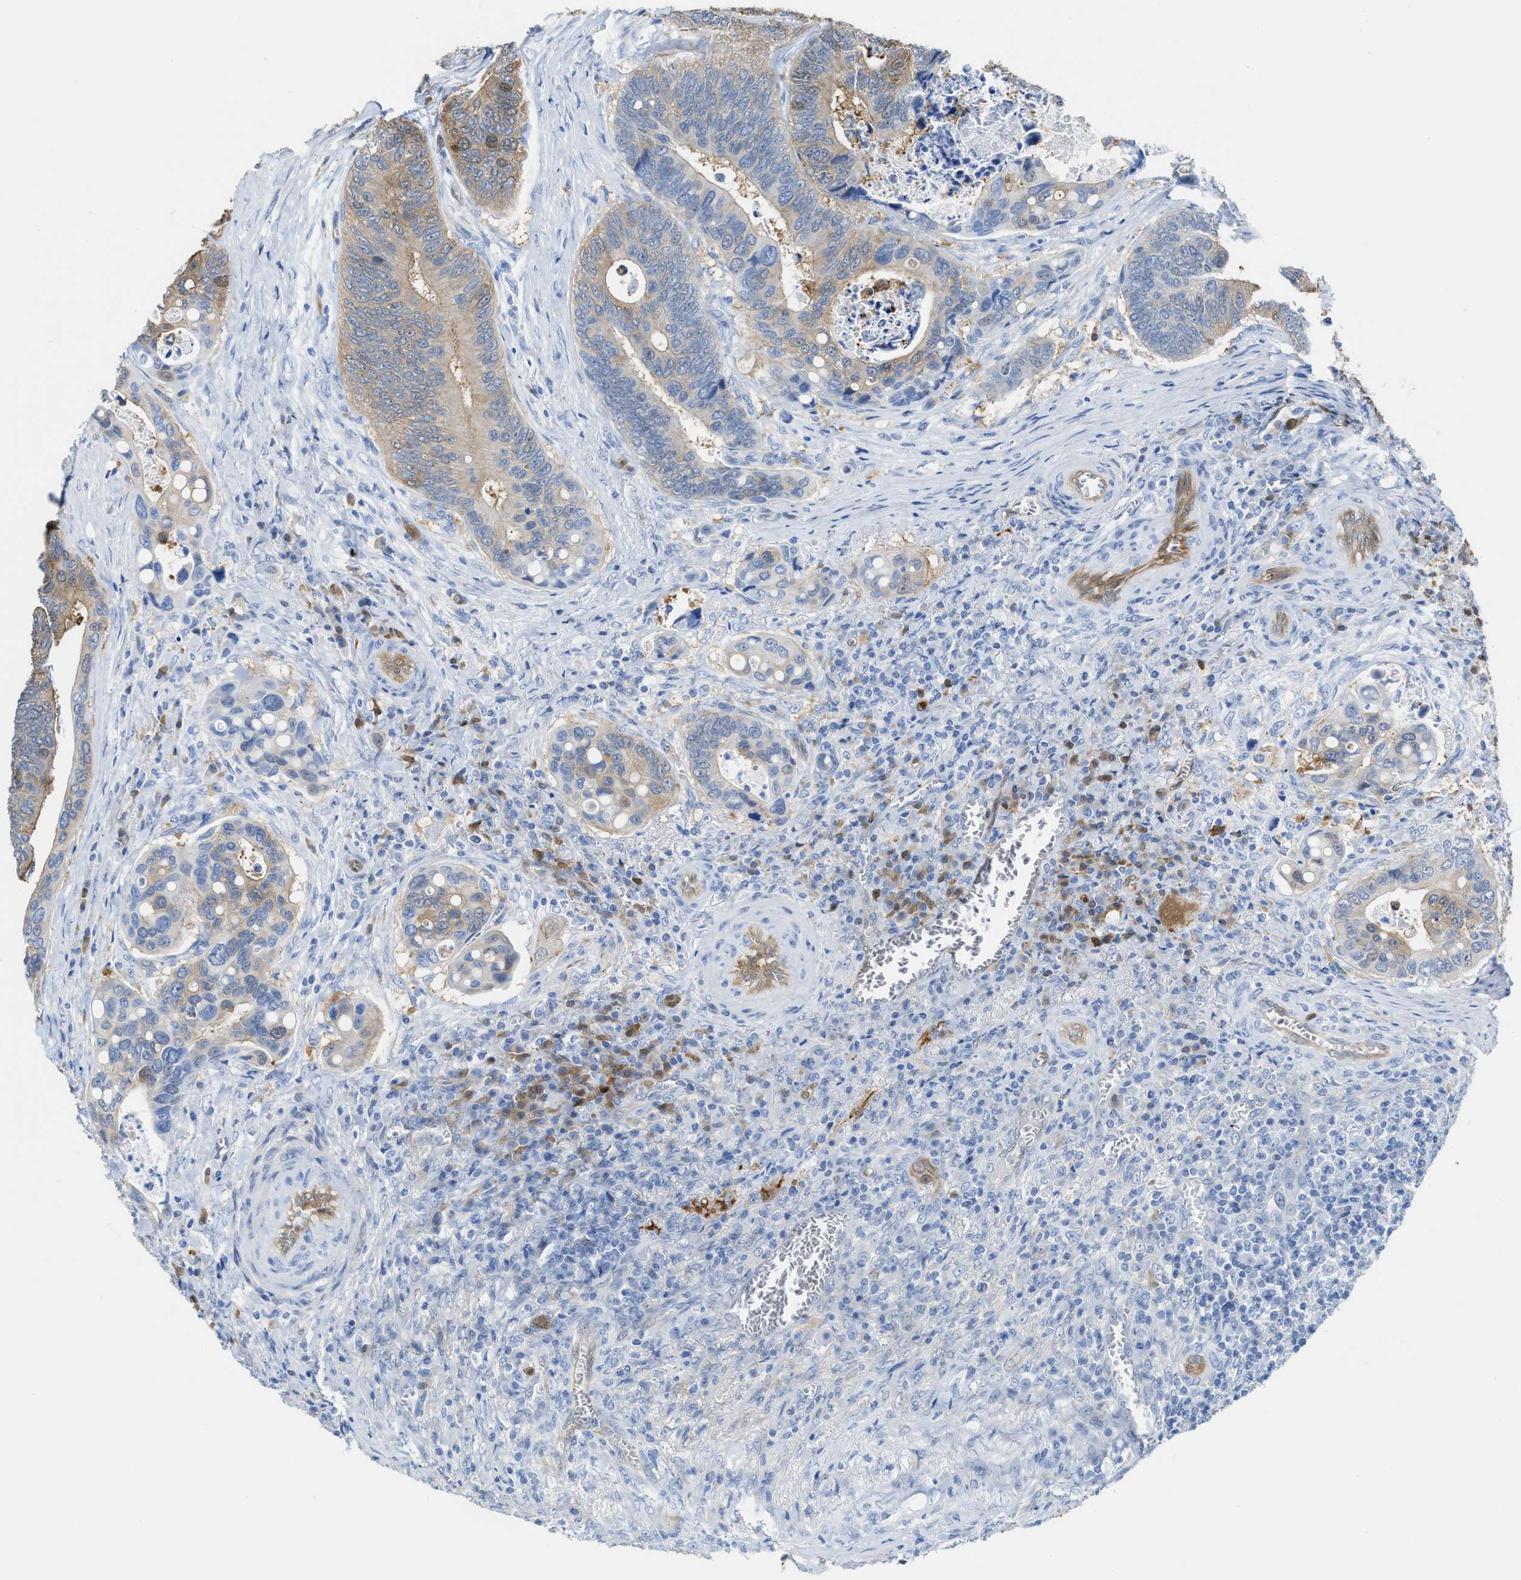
{"staining": {"intensity": "weak", "quantity": "<25%", "location": "cytoplasmic/membranous"}, "tissue": "colorectal cancer", "cell_type": "Tumor cells", "image_type": "cancer", "snomed": [{"axis": "morphology", "description": "Inflammation, NOS"}, {"axis": "morphology", "description": "Adenocarcinoma, NOS"}, {"axis": "topography", "description": "Colon"}], "caption": "DAB immunohistochemical staining of human colorectal adenocarcinoma demonstrates no significant expression in tumor cells.", "gene": "ASS1", "patient": {"sex": "male", "age": 72}}